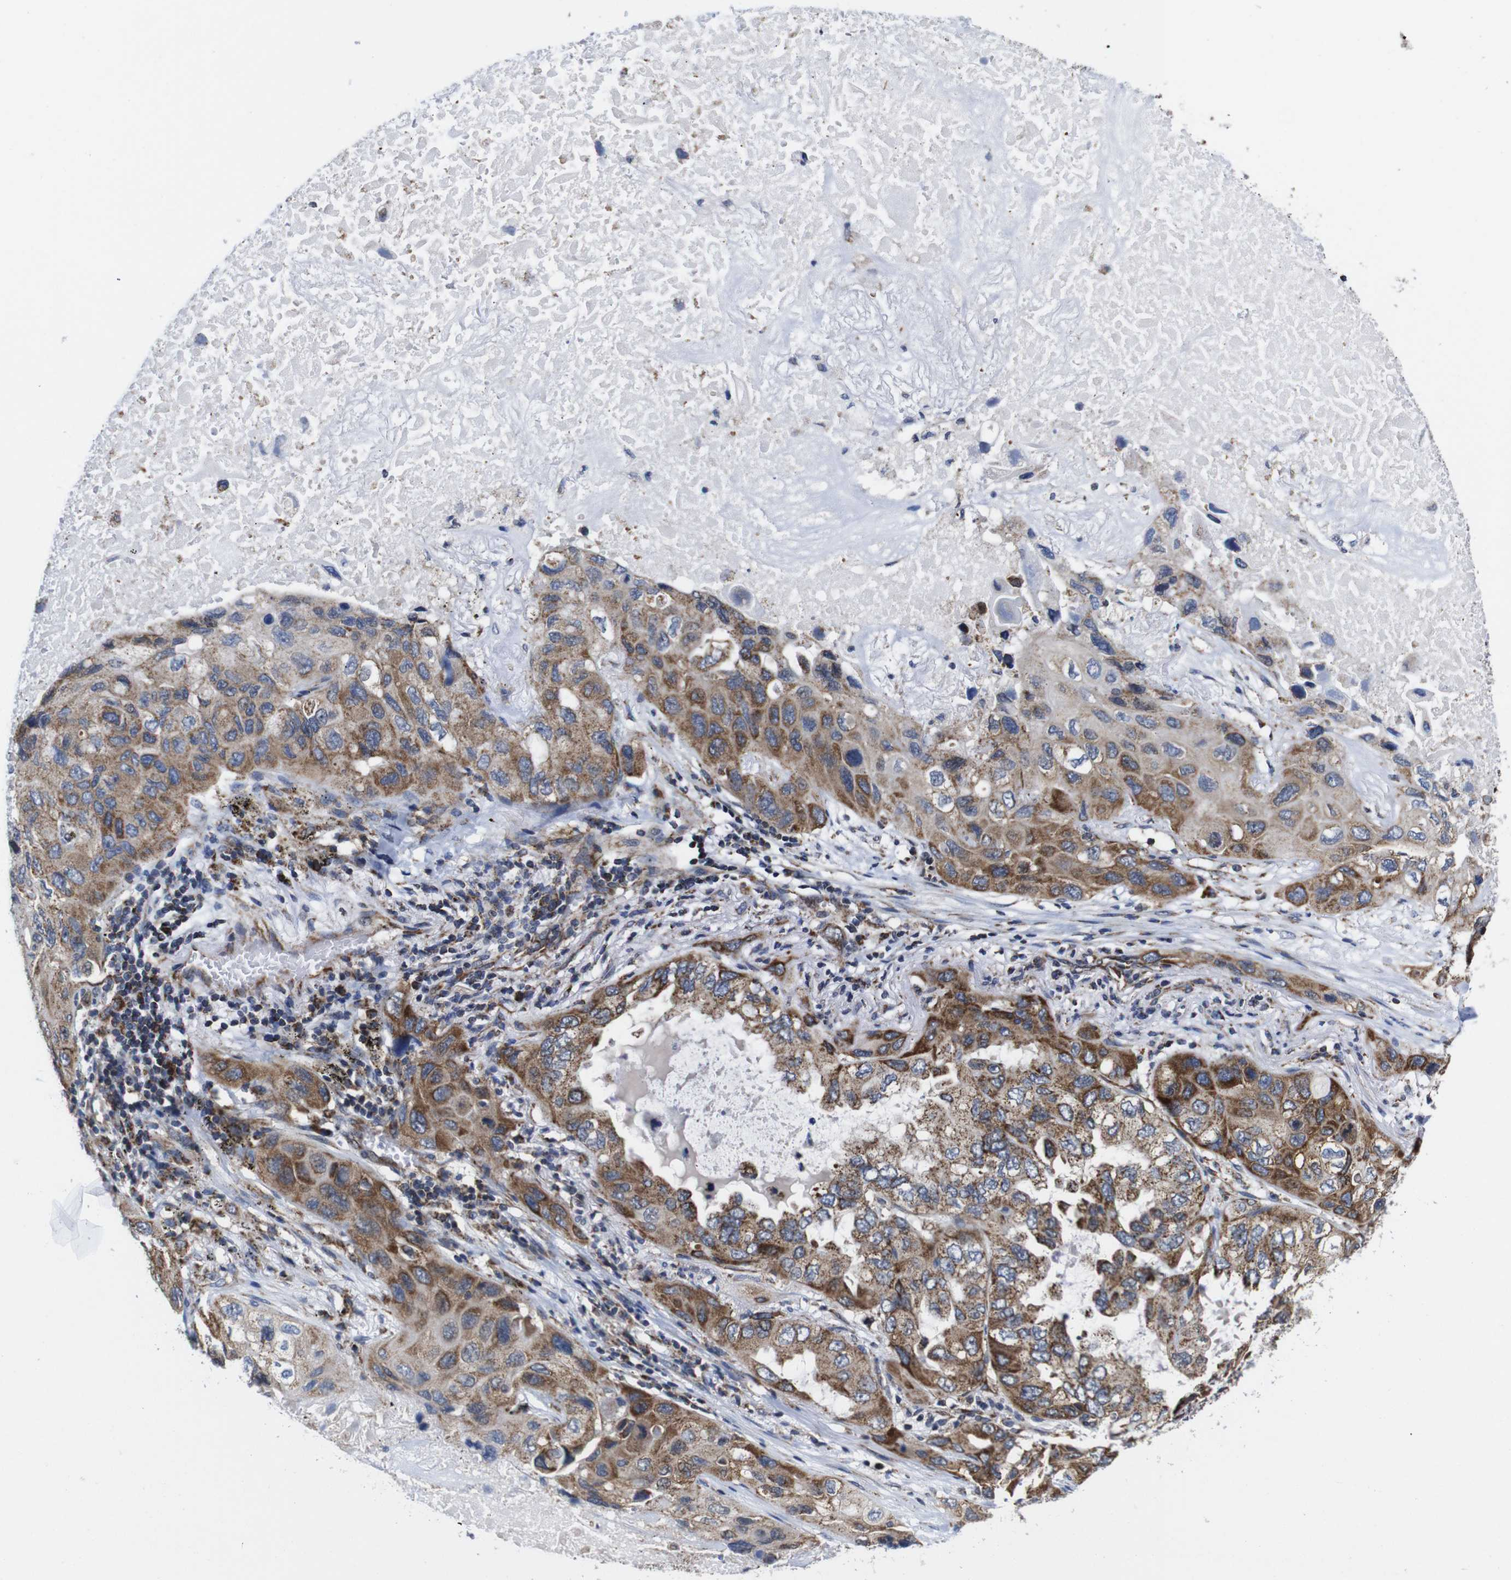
{"staining": {"intensity": "moderate", "quantity": ">75%", "location": "cytoplasmic/membranous"}, "tissue": "lung cancer", "cell_type": "Tumor cells", "image_type": "cancer", "snomed": [{"axis": "morphology", "description": "Squamous cell carcinoma, NOS"}, {"axis": "topography", "description": "Lung"}], "caption": "Immunohistochemical staining of lung cancer (squamous cell carcinoma) reveals medium levels of moderate cytoplasmic/membranous protein positivity in approximately >75% of tumor cells.", "gene": "C17orf80", "patient": {"sex": "female", "age": 73}}